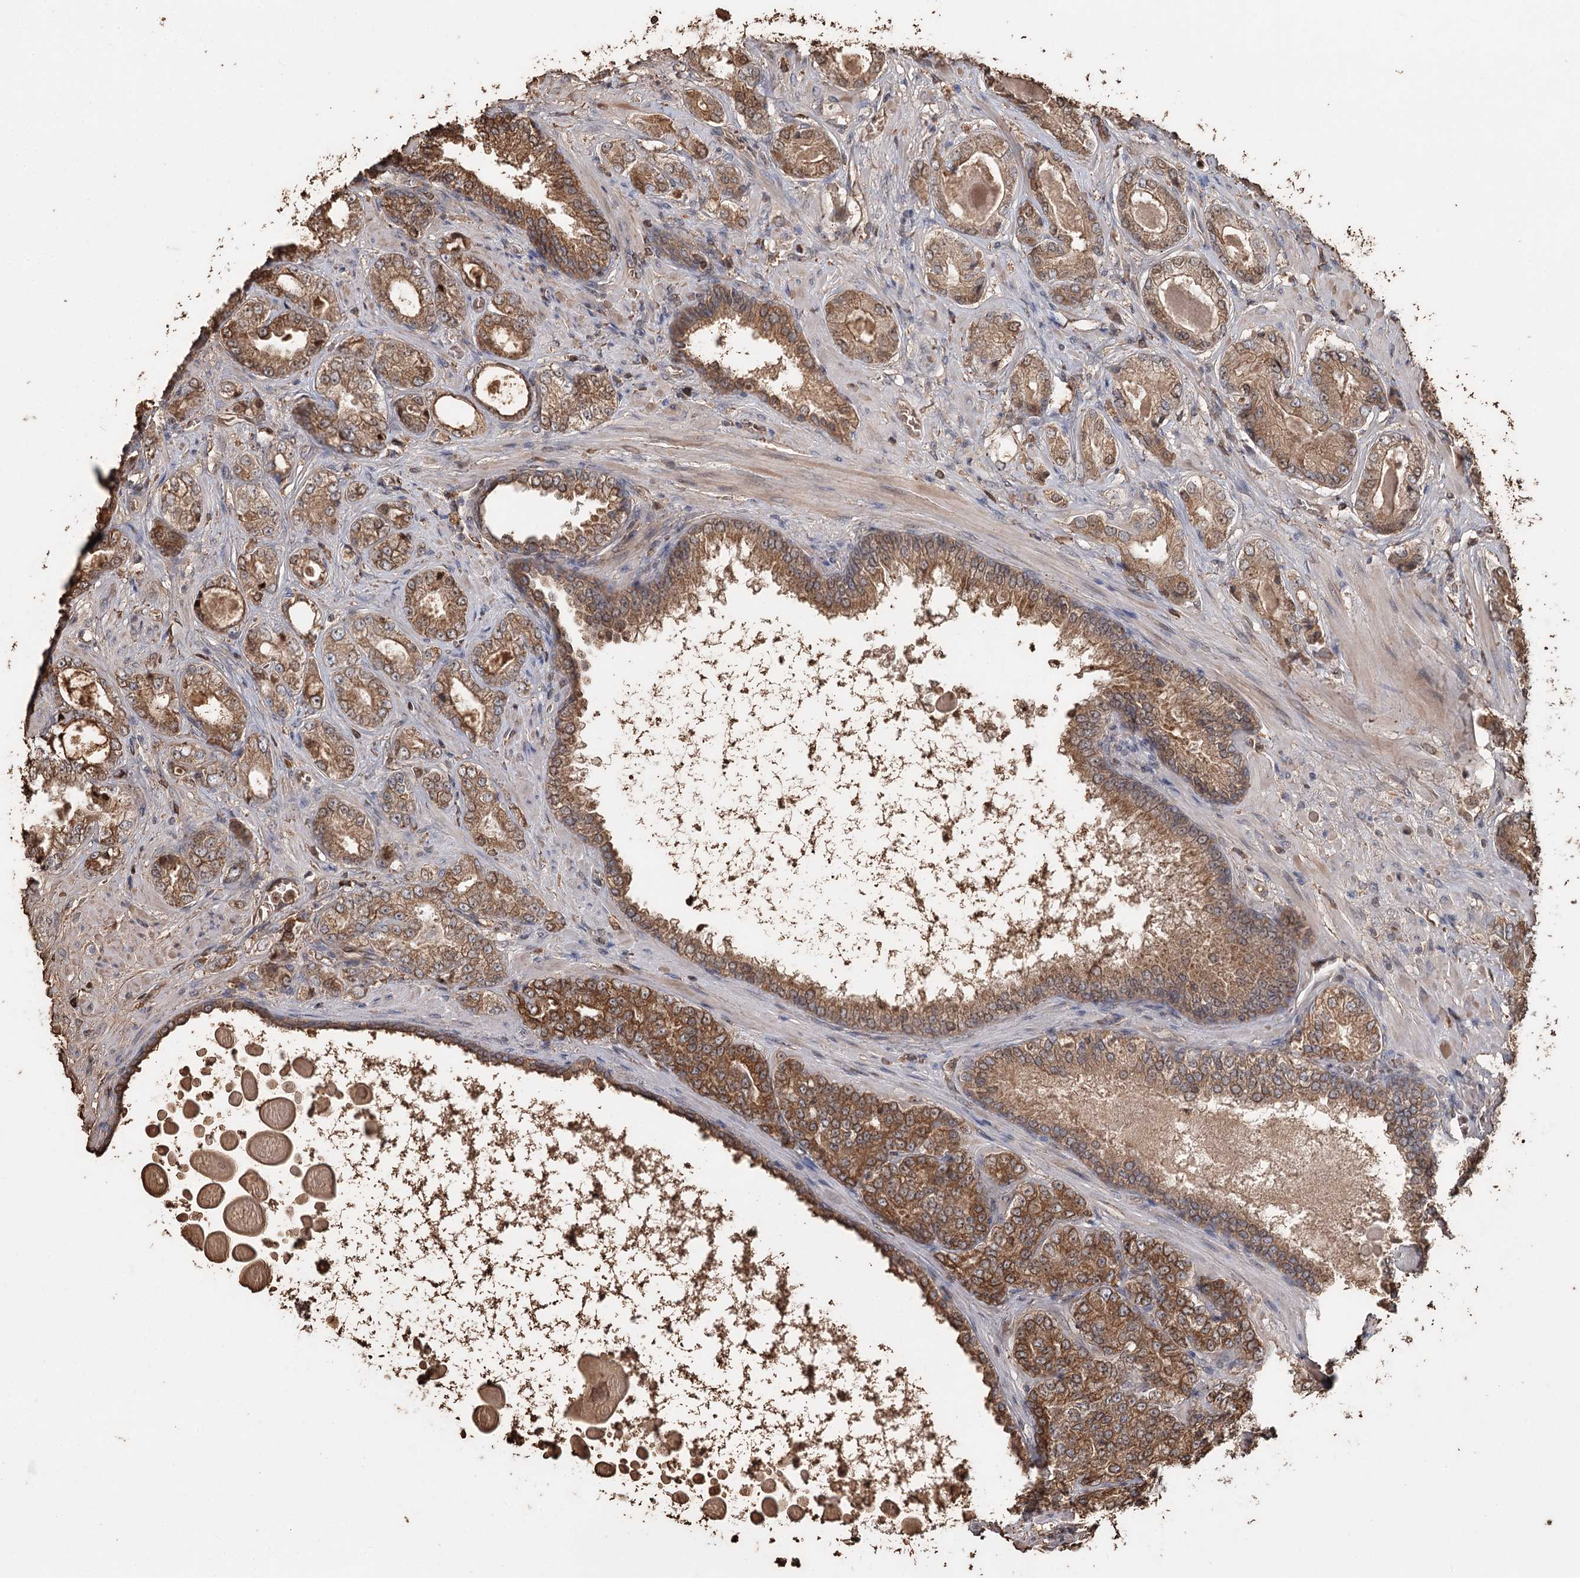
{"staining": {"intensity": "strong", "quantity": ">75%", "location": "cytoplasmic/membranous"}, "tissue": "prostate cancer", "cell_type": "Tumor cells", "image_type": "cancer", "snomed": [{"axis": "morphology", "description": "Normal tissue, NOS"}, {"axis": "morphology", "description": "Adenocarcinoma, High grade"}, {"axis": "topography", "description": "Prostate"}], "caption": "Brown immunohistochemical staining in human prostate cancer (adenocarcinoma (high-grade)) shows strong cytoplasmic/membranous staining in about >75% of tumor cells. The staining was performed using DAB (3,3'-diaminobenzidine) to visualize the protein expression in brown, while the nuclei were stained in blue with hematoxylin (Magnification: 20x).", "gene": "SYVN1", "patient": {"sex": "male", "age": 83}}